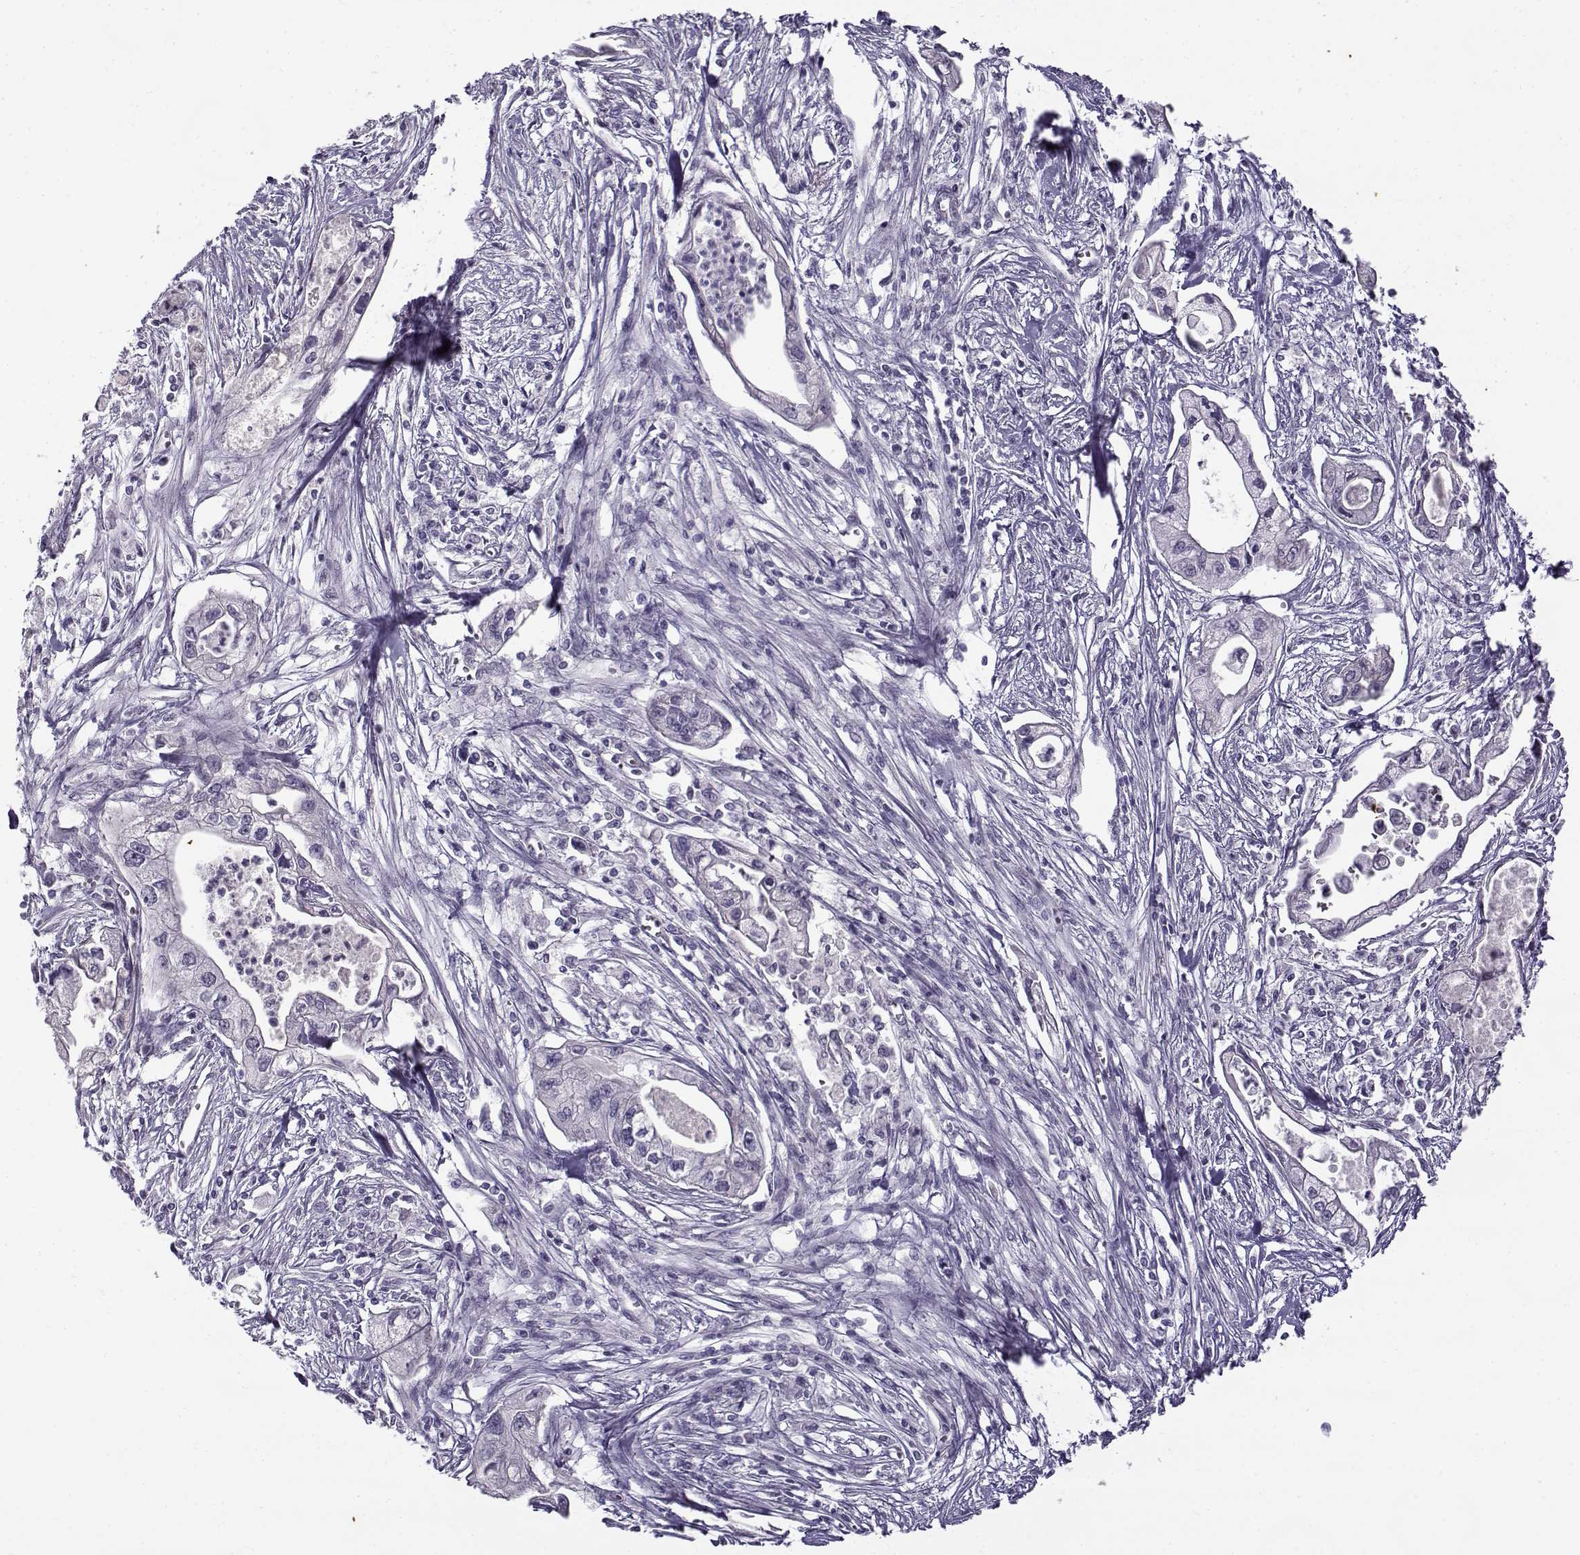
{"staining": {"intensity": "negative", "quantity": "none", "location": "none"}, "tissue": "pancreatic cancer", "cell_type": "Tumor cells", "image_type": "cancer", "snomed": [{"axis": "morphology", "description": "Adenocarcinoma, NOS"}, {"axis": "topography", "description": "Pancreas"}], "caption": "Pancreatic adenocarcinoma stained for a protein using immunohistochemistry (IHC) reveals no staining tumor cells.", "gene": "TEX55", "patient": {"sex": "male", "age": 70}}